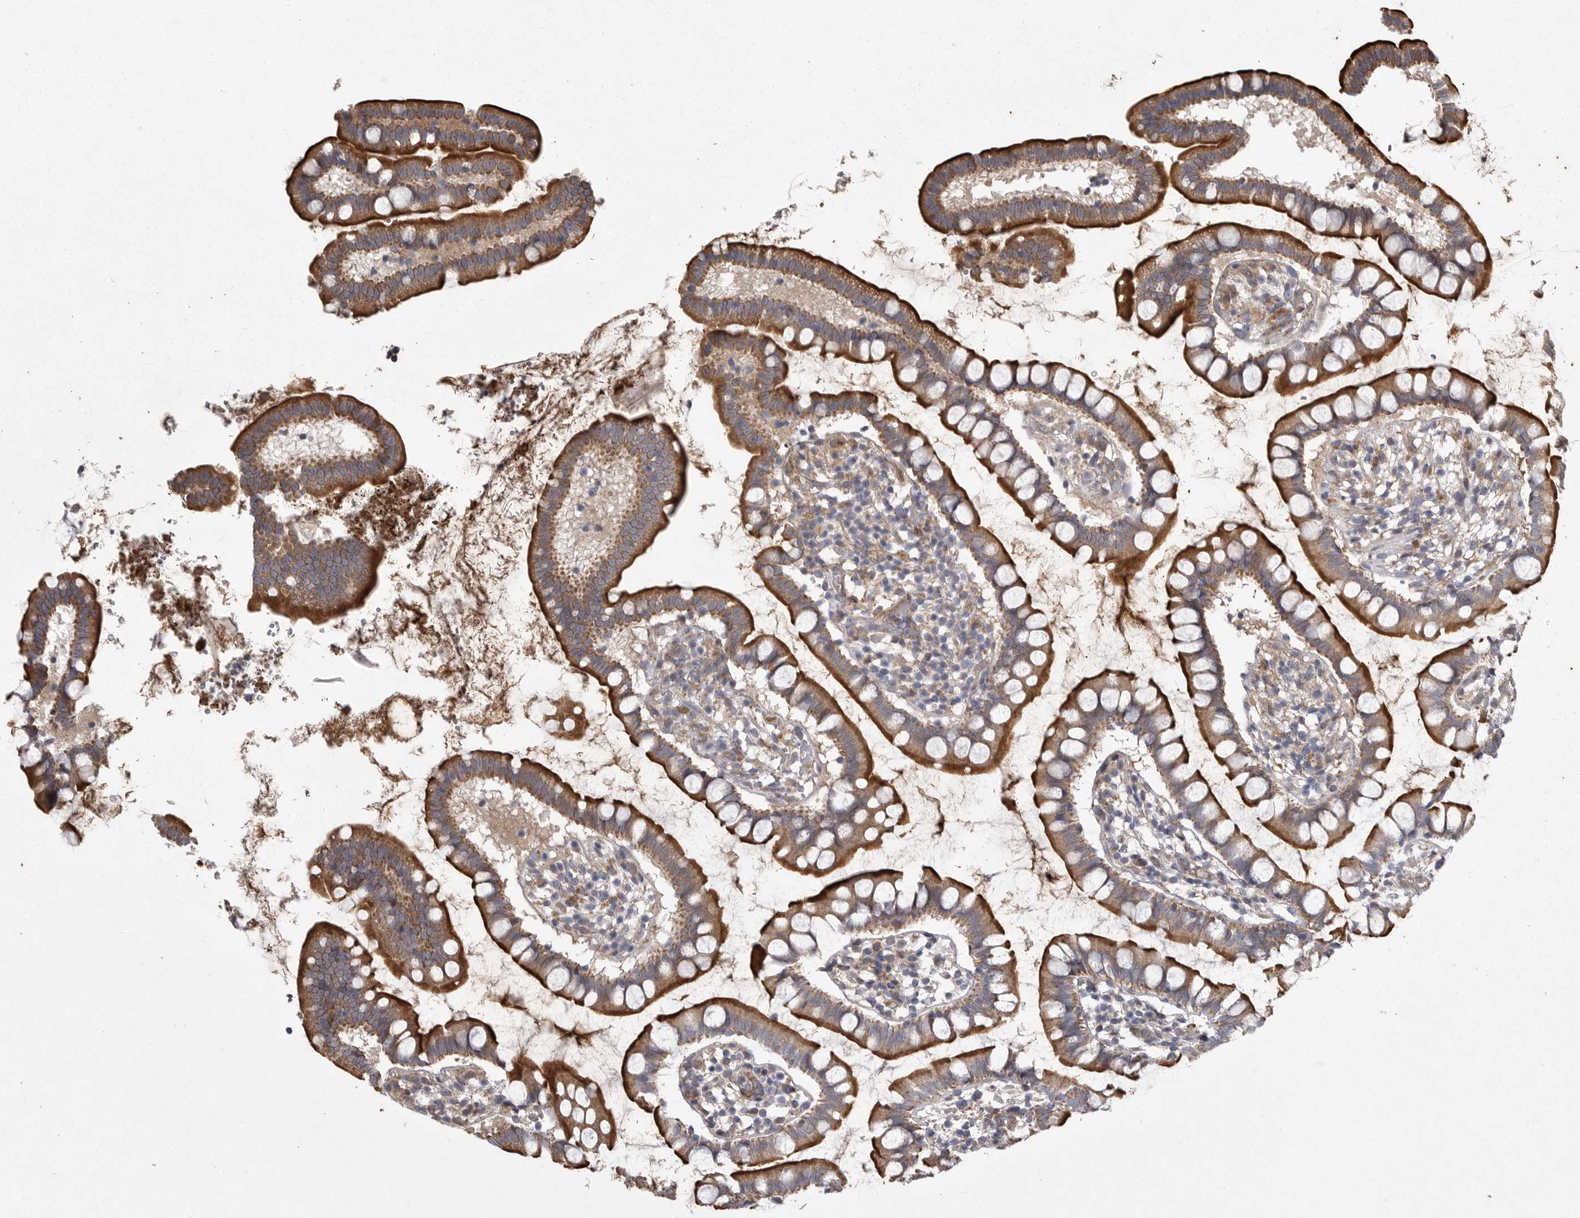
{"staining": {"intensity": "strong", "quantity": ">75%", "location": "cytoplasmic/membranous"}, "tissue": "small intestine", "cell_type": "Glandular cells", "image_type": "normal", "snomed": [{"axis": "morphology", "description": "Normal tissue, NOS"}, {"axis": "topography", "description": "Small intestine"}], "caption": "DAB immunohistochemical staining of normal human small intestine shows strong cytoplasmic/membranous protein positivity in about >75% of glandular cells. (DAB (3,3'-diaminobenzidine) IHC with brightfield microscopy, high magnification).", "gene": "CRP", "patient": {"sex": "female", "age": 84}}